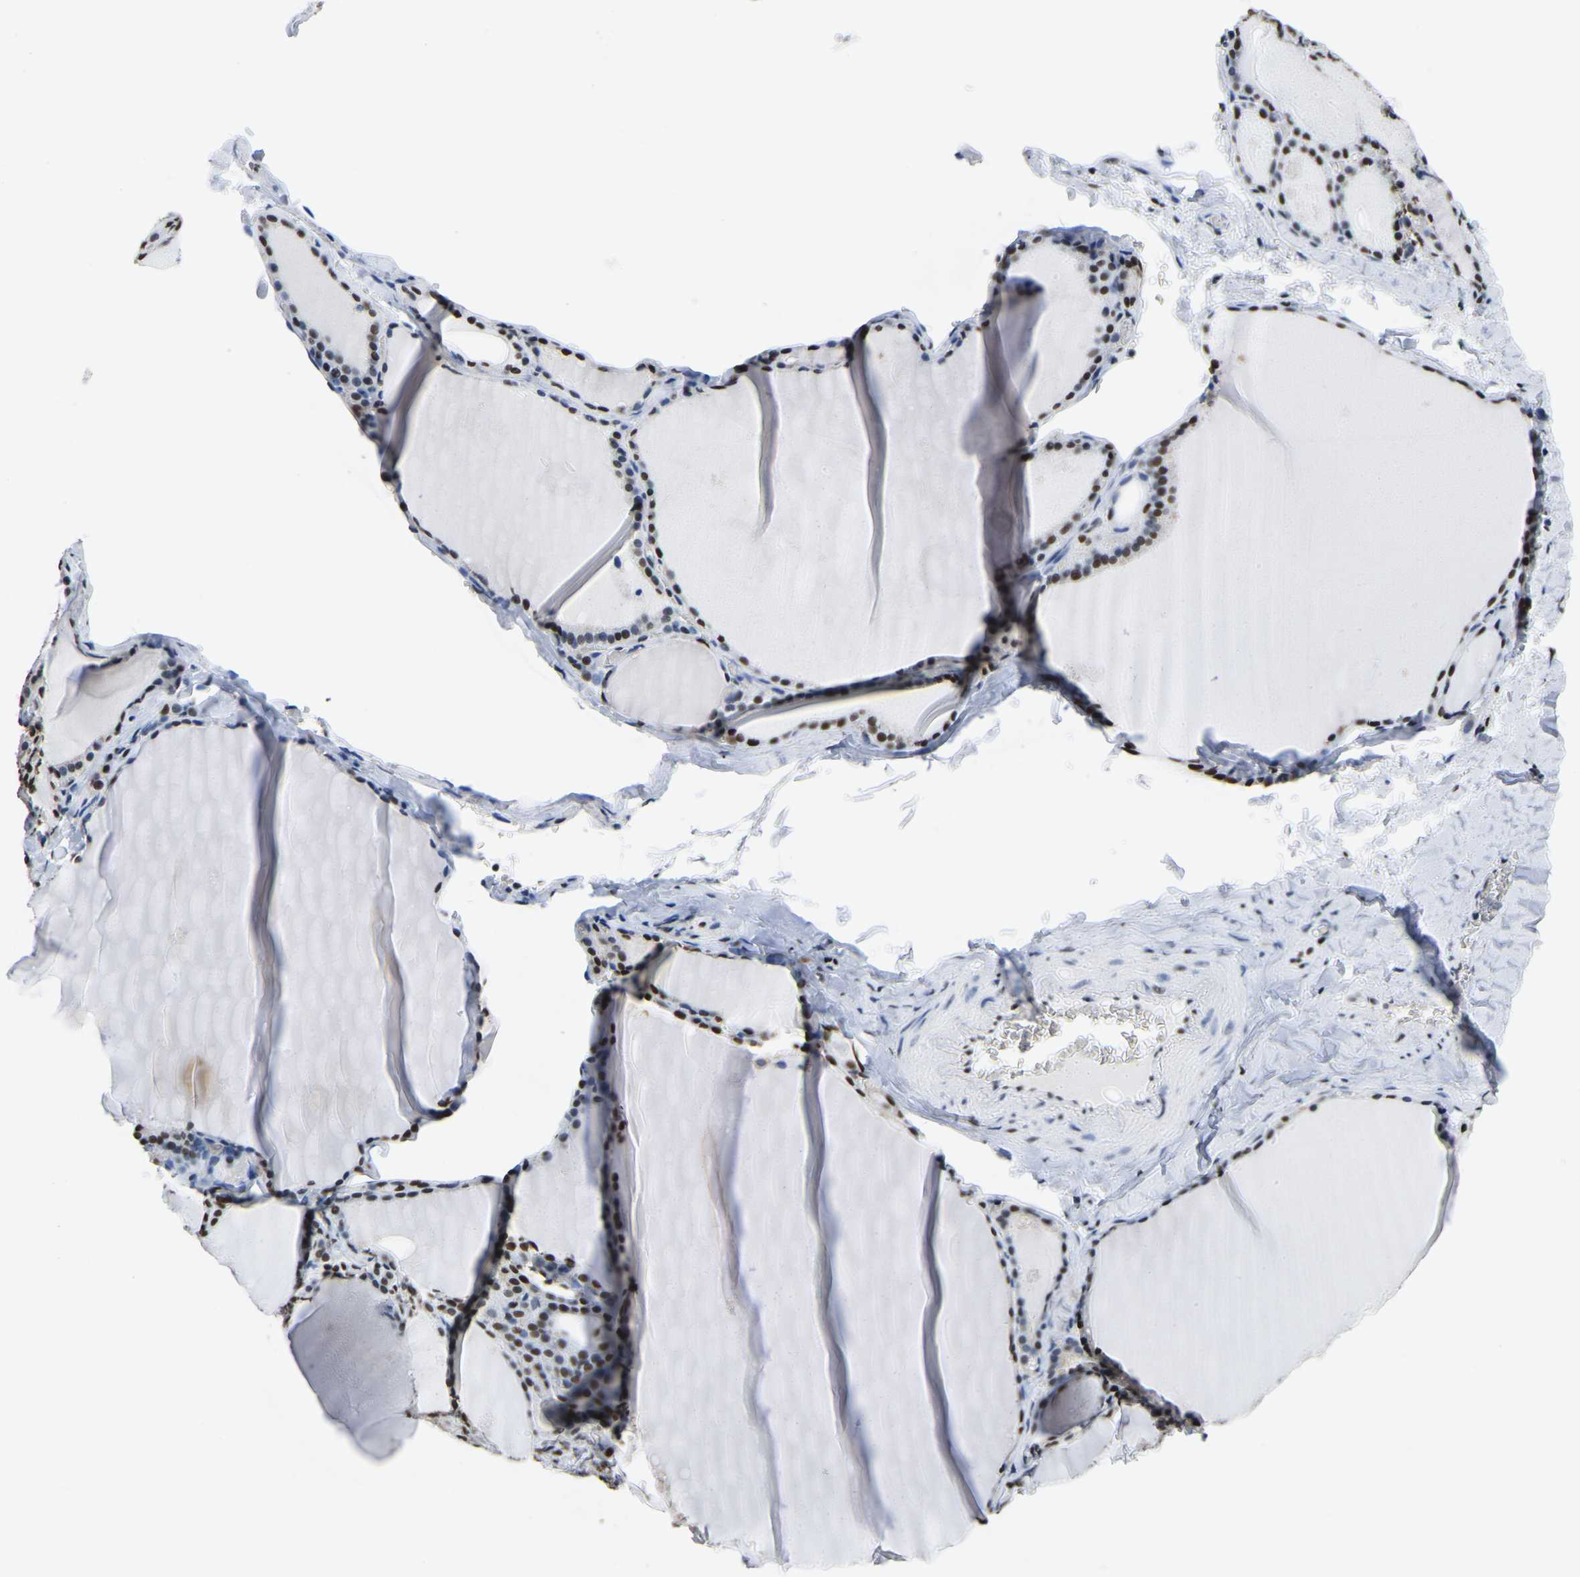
{"staining": {"intensity": "strong", "quantity": ">75%", "location": "nuclear"}, "tissue": "thyroid gland", "cell_type": "Glandular cells", "image_type": "normal", "snomed": [{"axis": "morphology", "description": "Normal tissue, NOS"}, {"axis": "topography", "description": "Thyroid gland"}], "caption": "A high amount of strong nuclear staining is identified in approximately >75% of glandular cells in unremarkable thyroid gland.", "gene": "UBA1", "patient": {"sex": "male", "age": 56}}